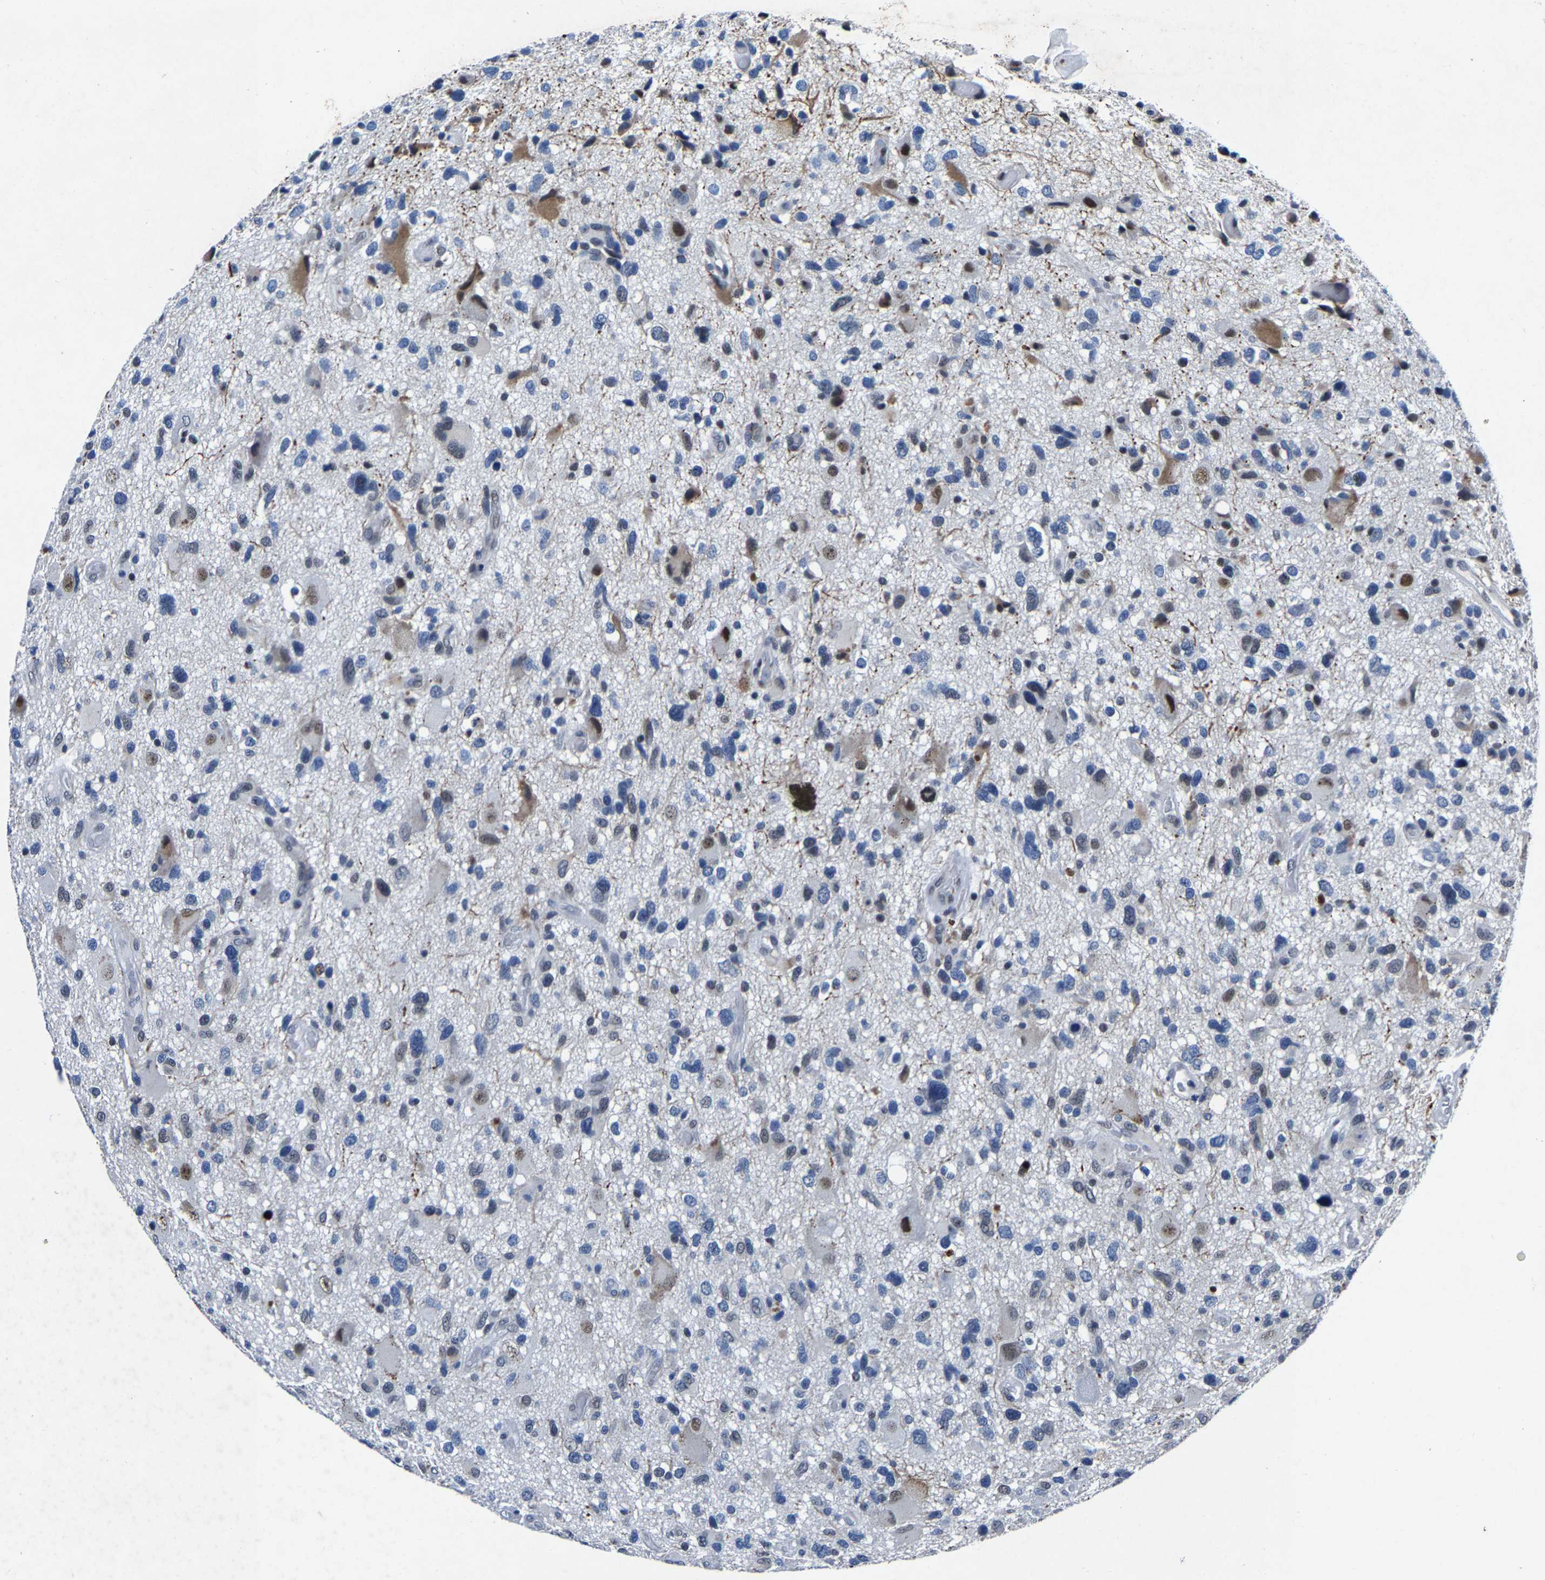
{"staining": {"intensity": "moderate", "quantity": "<25%", "location": "nuclear"}, "tissue": "glioma", "cell_type": "Tumor cells", "image_type": "cancer", "snomed": [{"axis": "morphology", "description": "Glioma, malignant, High grade"}, {"axis": "topography", "description": "Brain"}], "caption": "Glioma tissue shows moderate nuclear expression in about <25% of tumor cells, visualized by immunohistochemistry. (DAB (3,3'-diaminobenzidine) IHC, brown staining for protein, blue staining for nuclei).", "gene": "UBN2", "patient": {"sex": "male", "age": 33}}